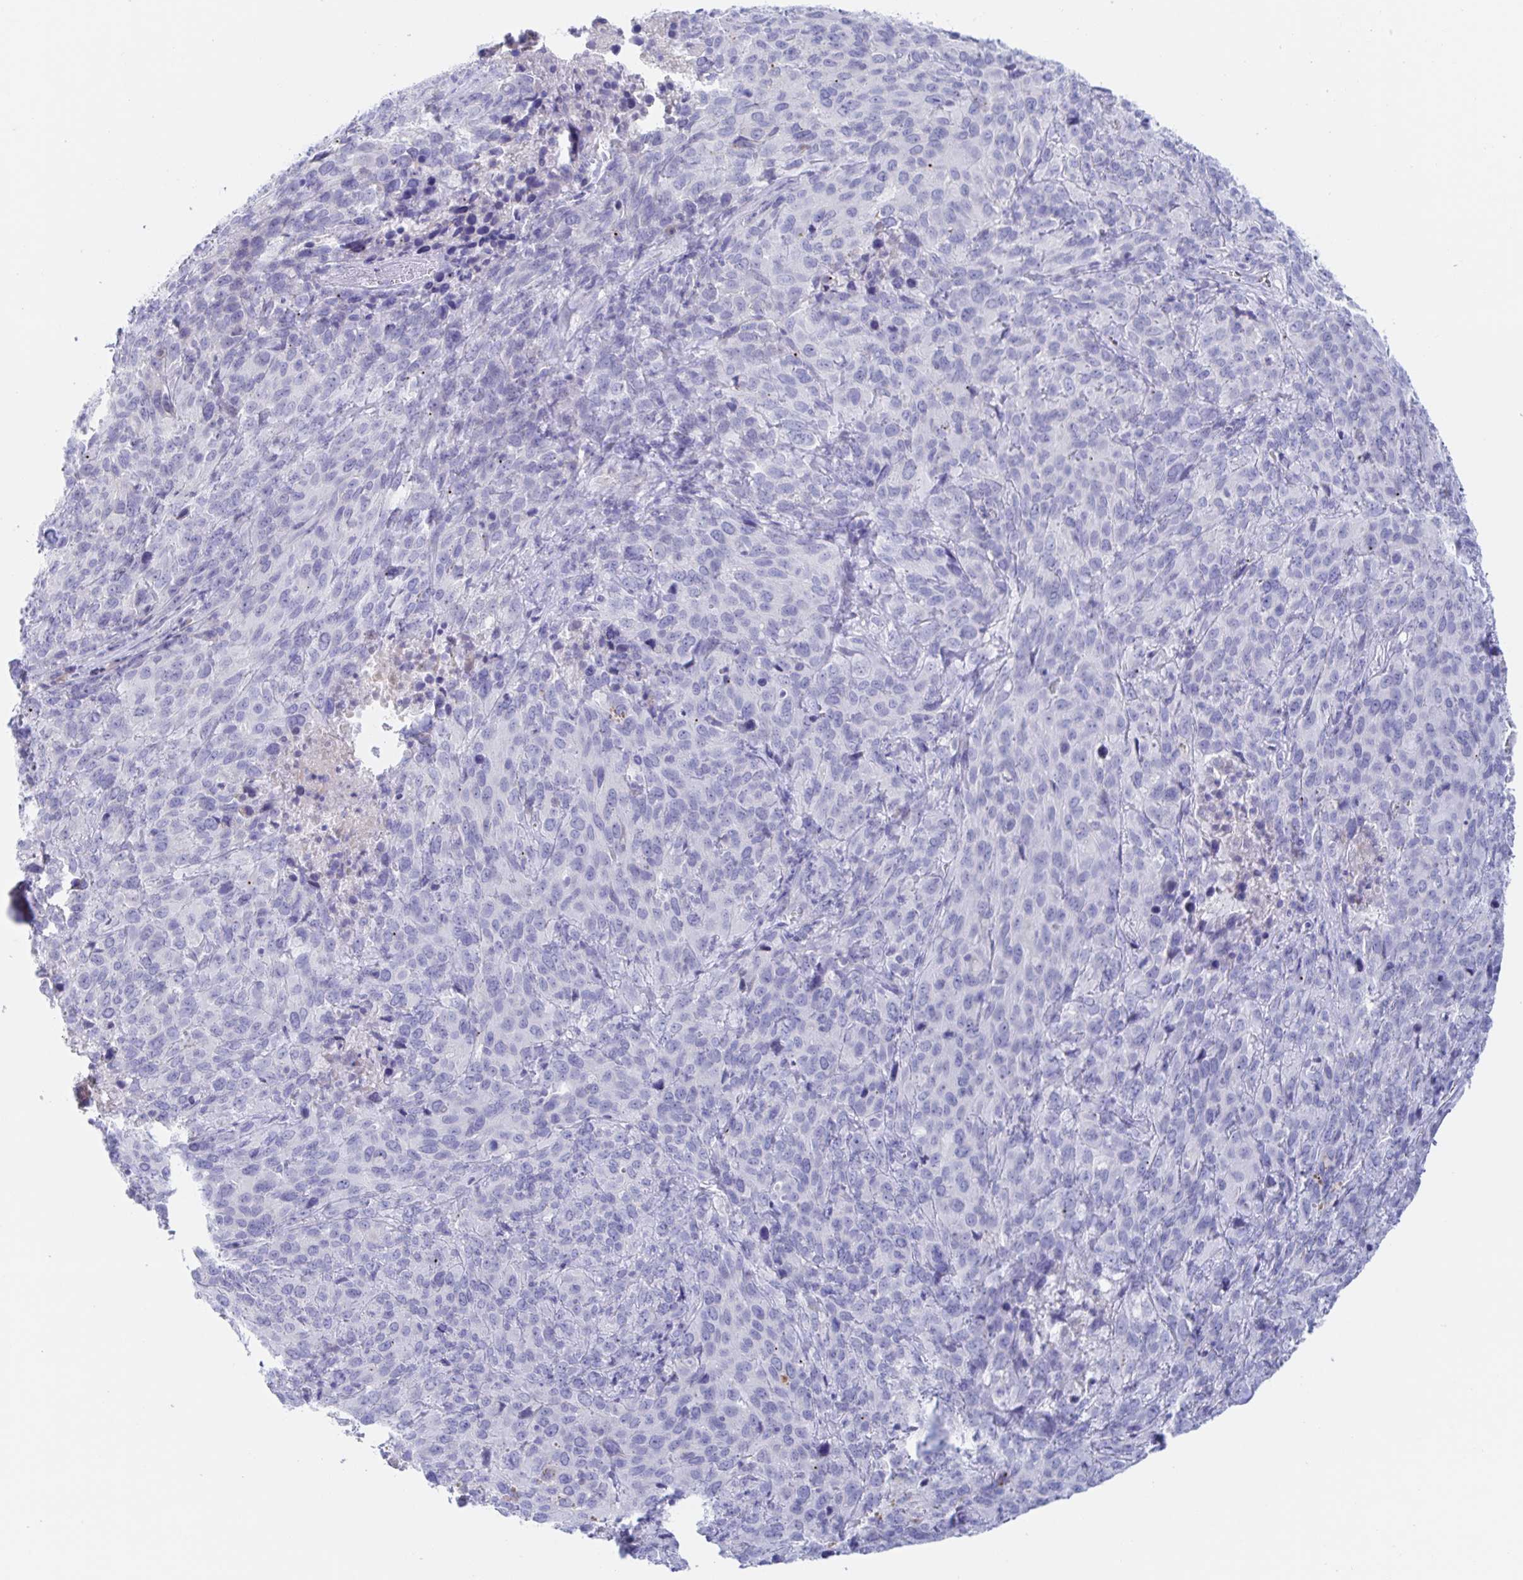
{"staining": {"intensity": "negative", "quantity": "none", "location": "none"}, "tissue": "cervical cancer", "cell_type": "Tumor cells", "image_type": "cancer", "snomed": [{"axis": "morphology", "description": "Squamous cell carcinoma, NOS"}, {"axis": "topography", "description": "Cervix"}], "caption": "This micrograph is of cervical cancer stained with immunohistochemistry to label a protein in brown with the nuclei are counter-stained blue. There is no expression in tumor cells. (IHC, brightfield microscopy, high magnification).", "gene": "SIAH3", "patient": {"sex": "female", "age": 51}}